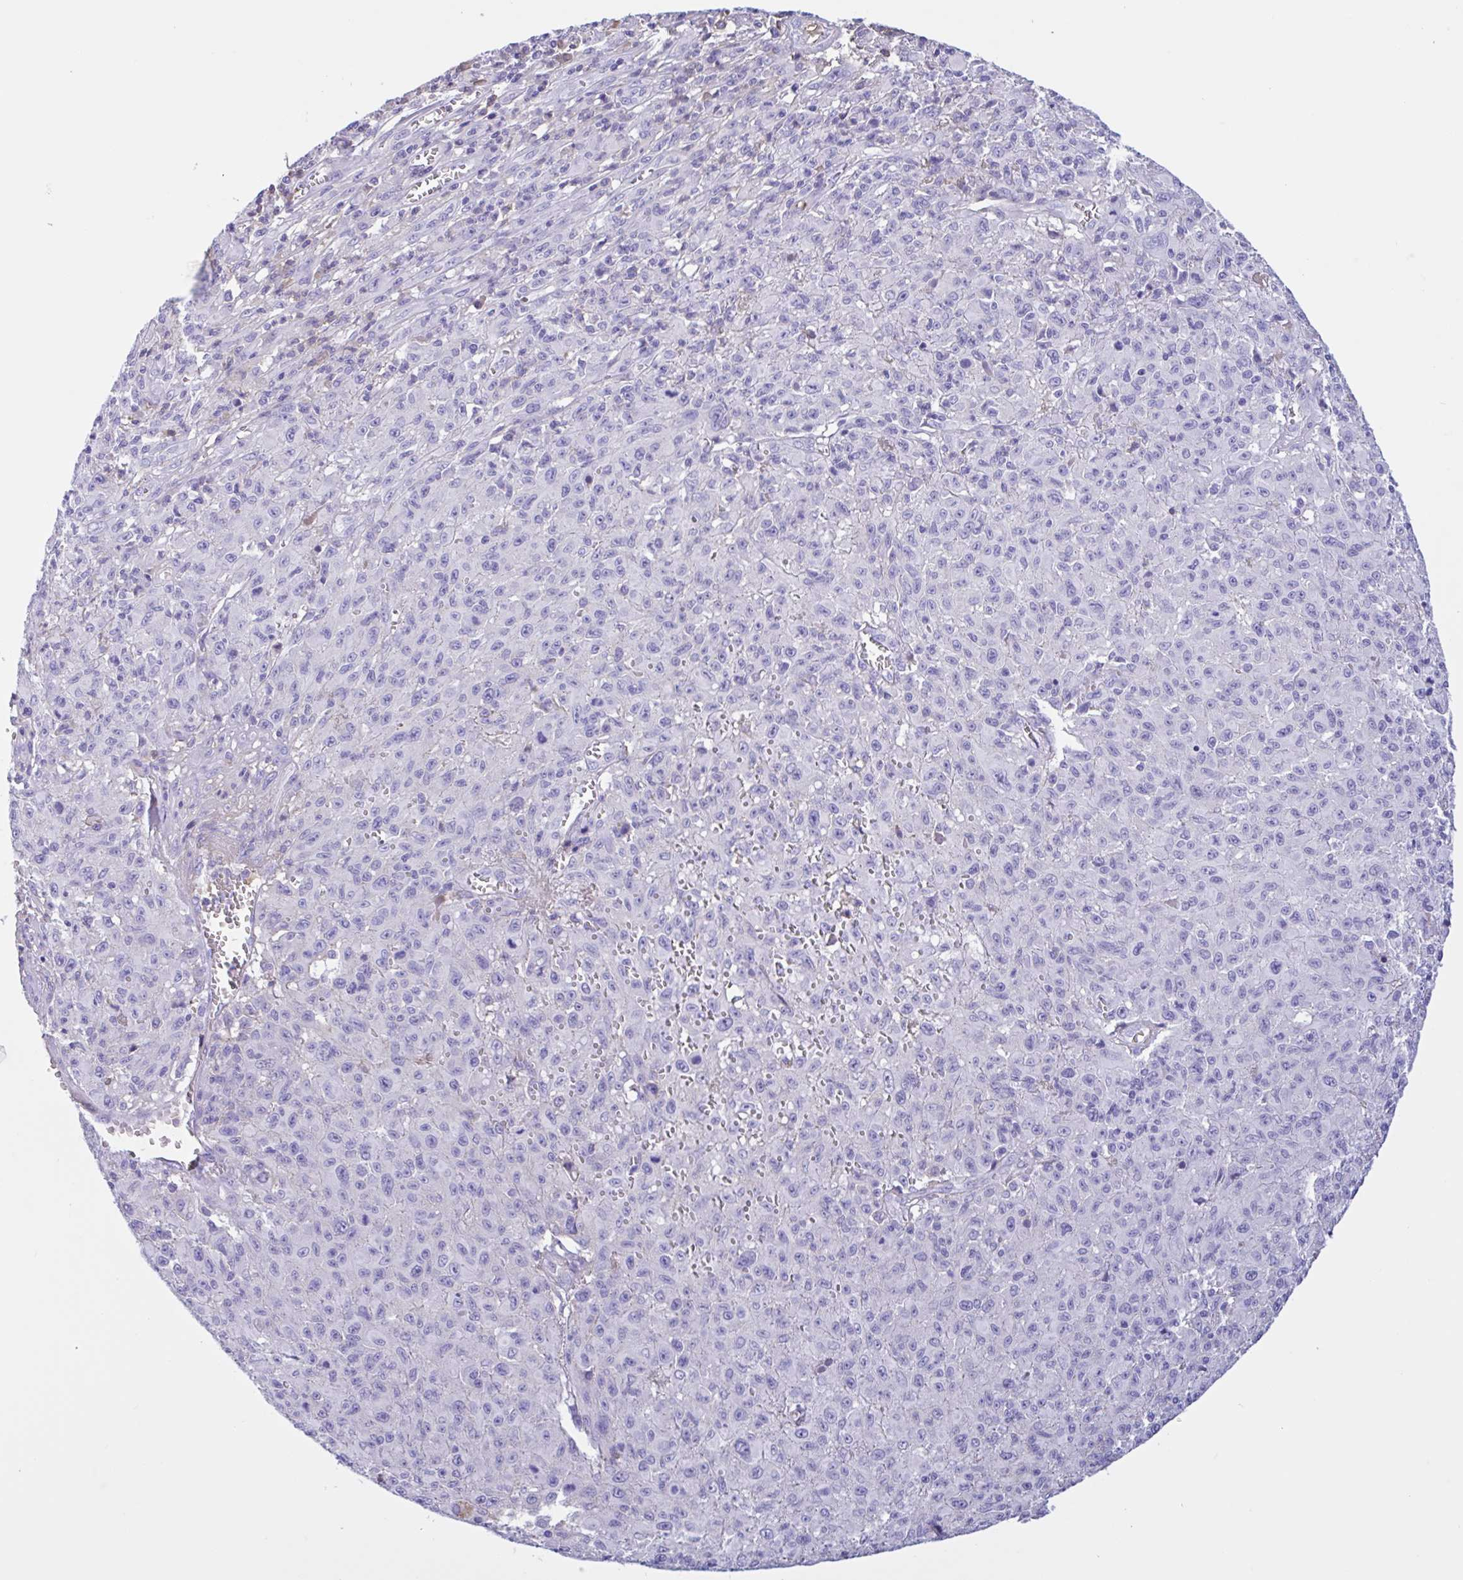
{"staining": {"intensity": "negative", "quantity": "none", "location": "none"}, "tissue": "melanoma", "cell_type": "Tumor cells", "image_type": "cancer", "snomed": [{"axis": "morphology", "description": "Malignant melanoma, NOS"}, {"axis": "topography", "description": "Skin"}], "caption": "The histopathology image reveals no significant staining in tumor cells of melanoma. (Stains: DAB immunohistochemistry (IHC) with hematoxylin counter stain, Microscopy: brightfield microscopy at high magnification).", "gene": "LARGE2", "patient": {"sex": "male", "age": 46}}